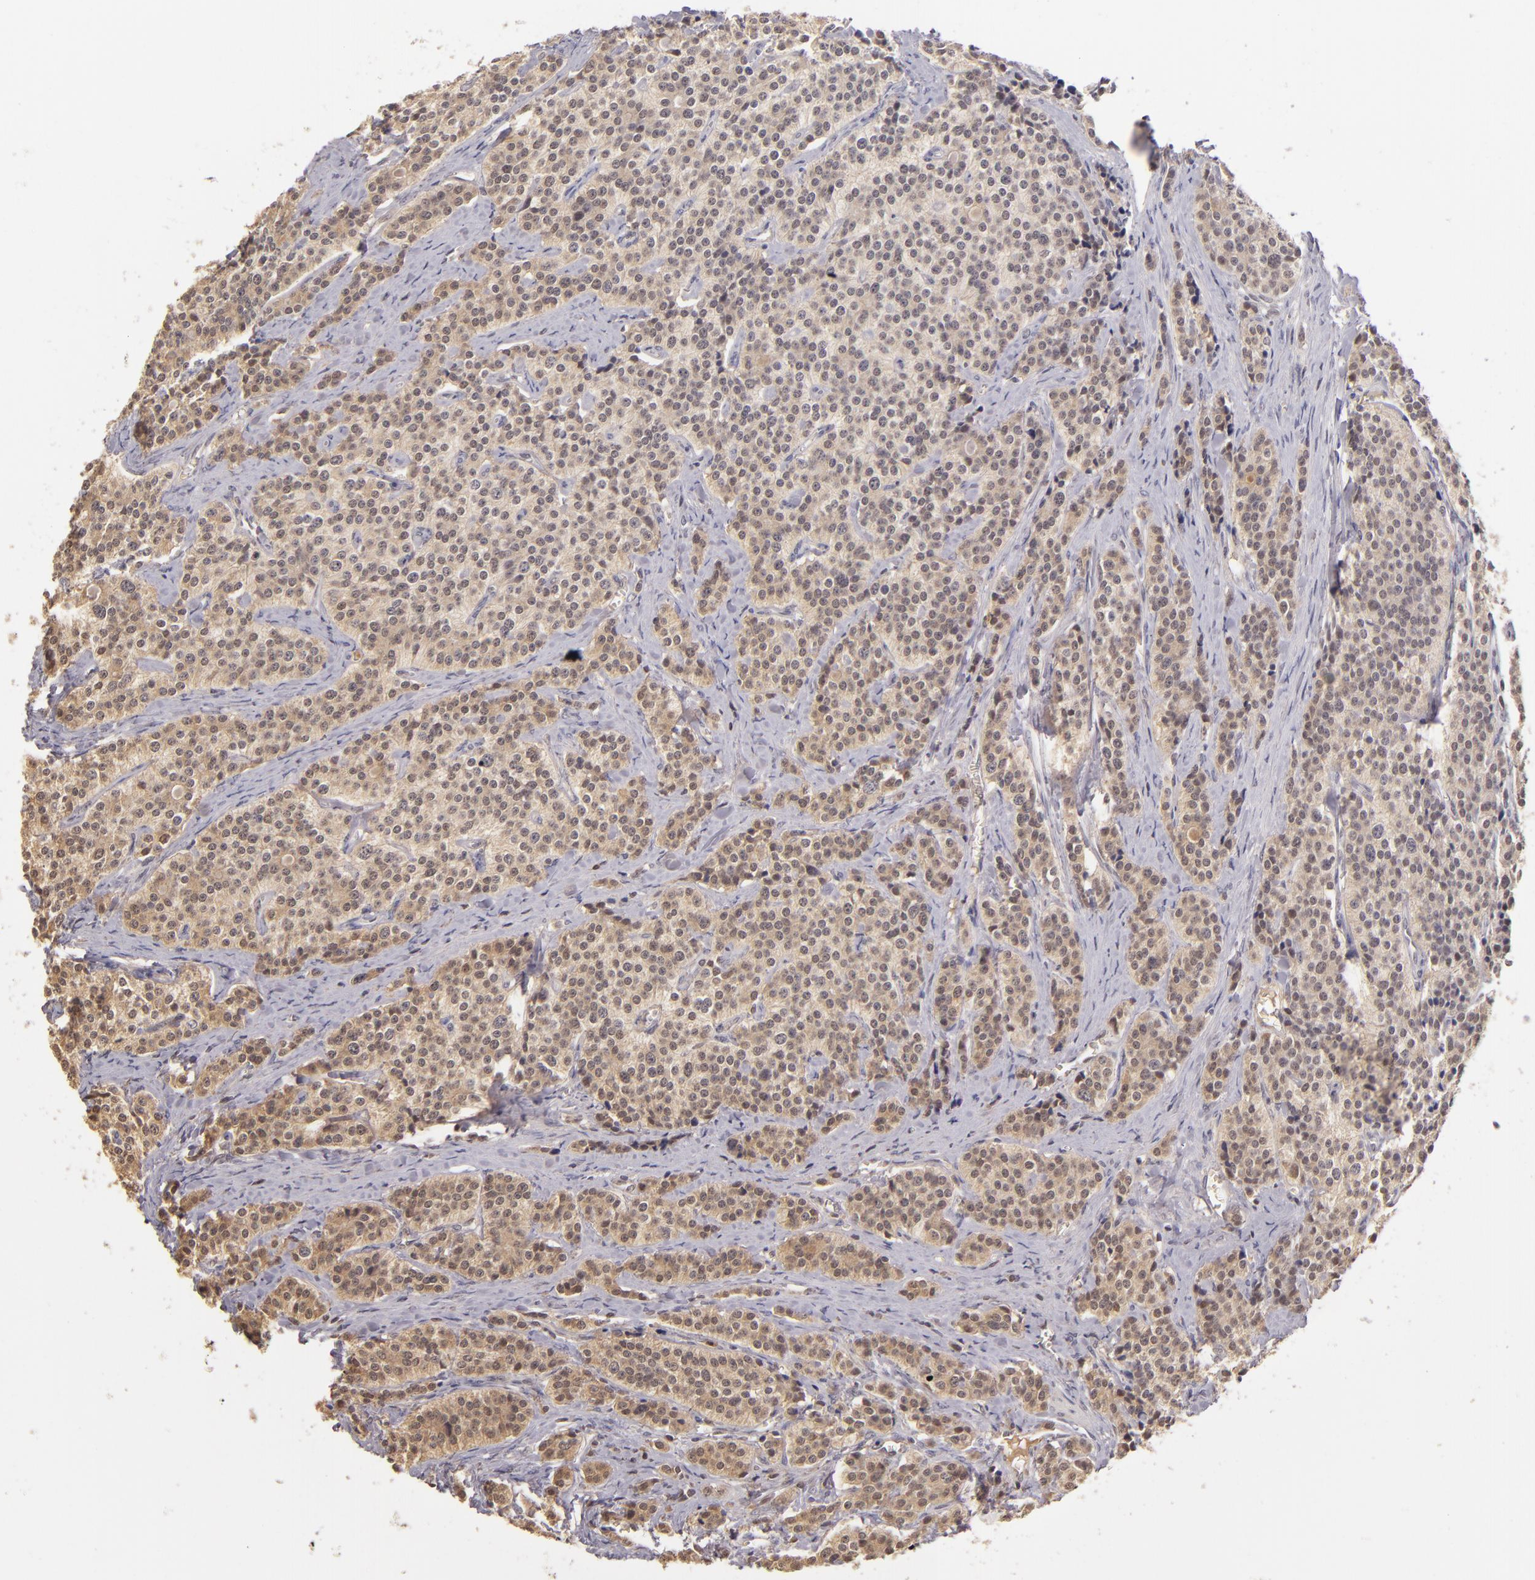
{"staining": {"intensity": "moderate", "quantity": ">75%", "location": "cytoplasmic/membranous,nuclear"}, "tissue": "carcinoid", "cell_type": "Tumor cells", "image_type": "cancer", "snomed": [{"axis": "morphology", "description": "Carcinoid, malignant, NOS"}, {"axis": "topography", "description": "Small intestine"}], "caption": "This photomicrograph reveals carcinoid (malignant) stained with immunohistochemistry to label a protein in brown. The cytoplasmic/membranous and nuclear of tumor cells show moderate positivity for the protein. Nuclei are counter-stained blue.", "gene": "LRG1", "patient": {"sex": "male", "age": 63}}